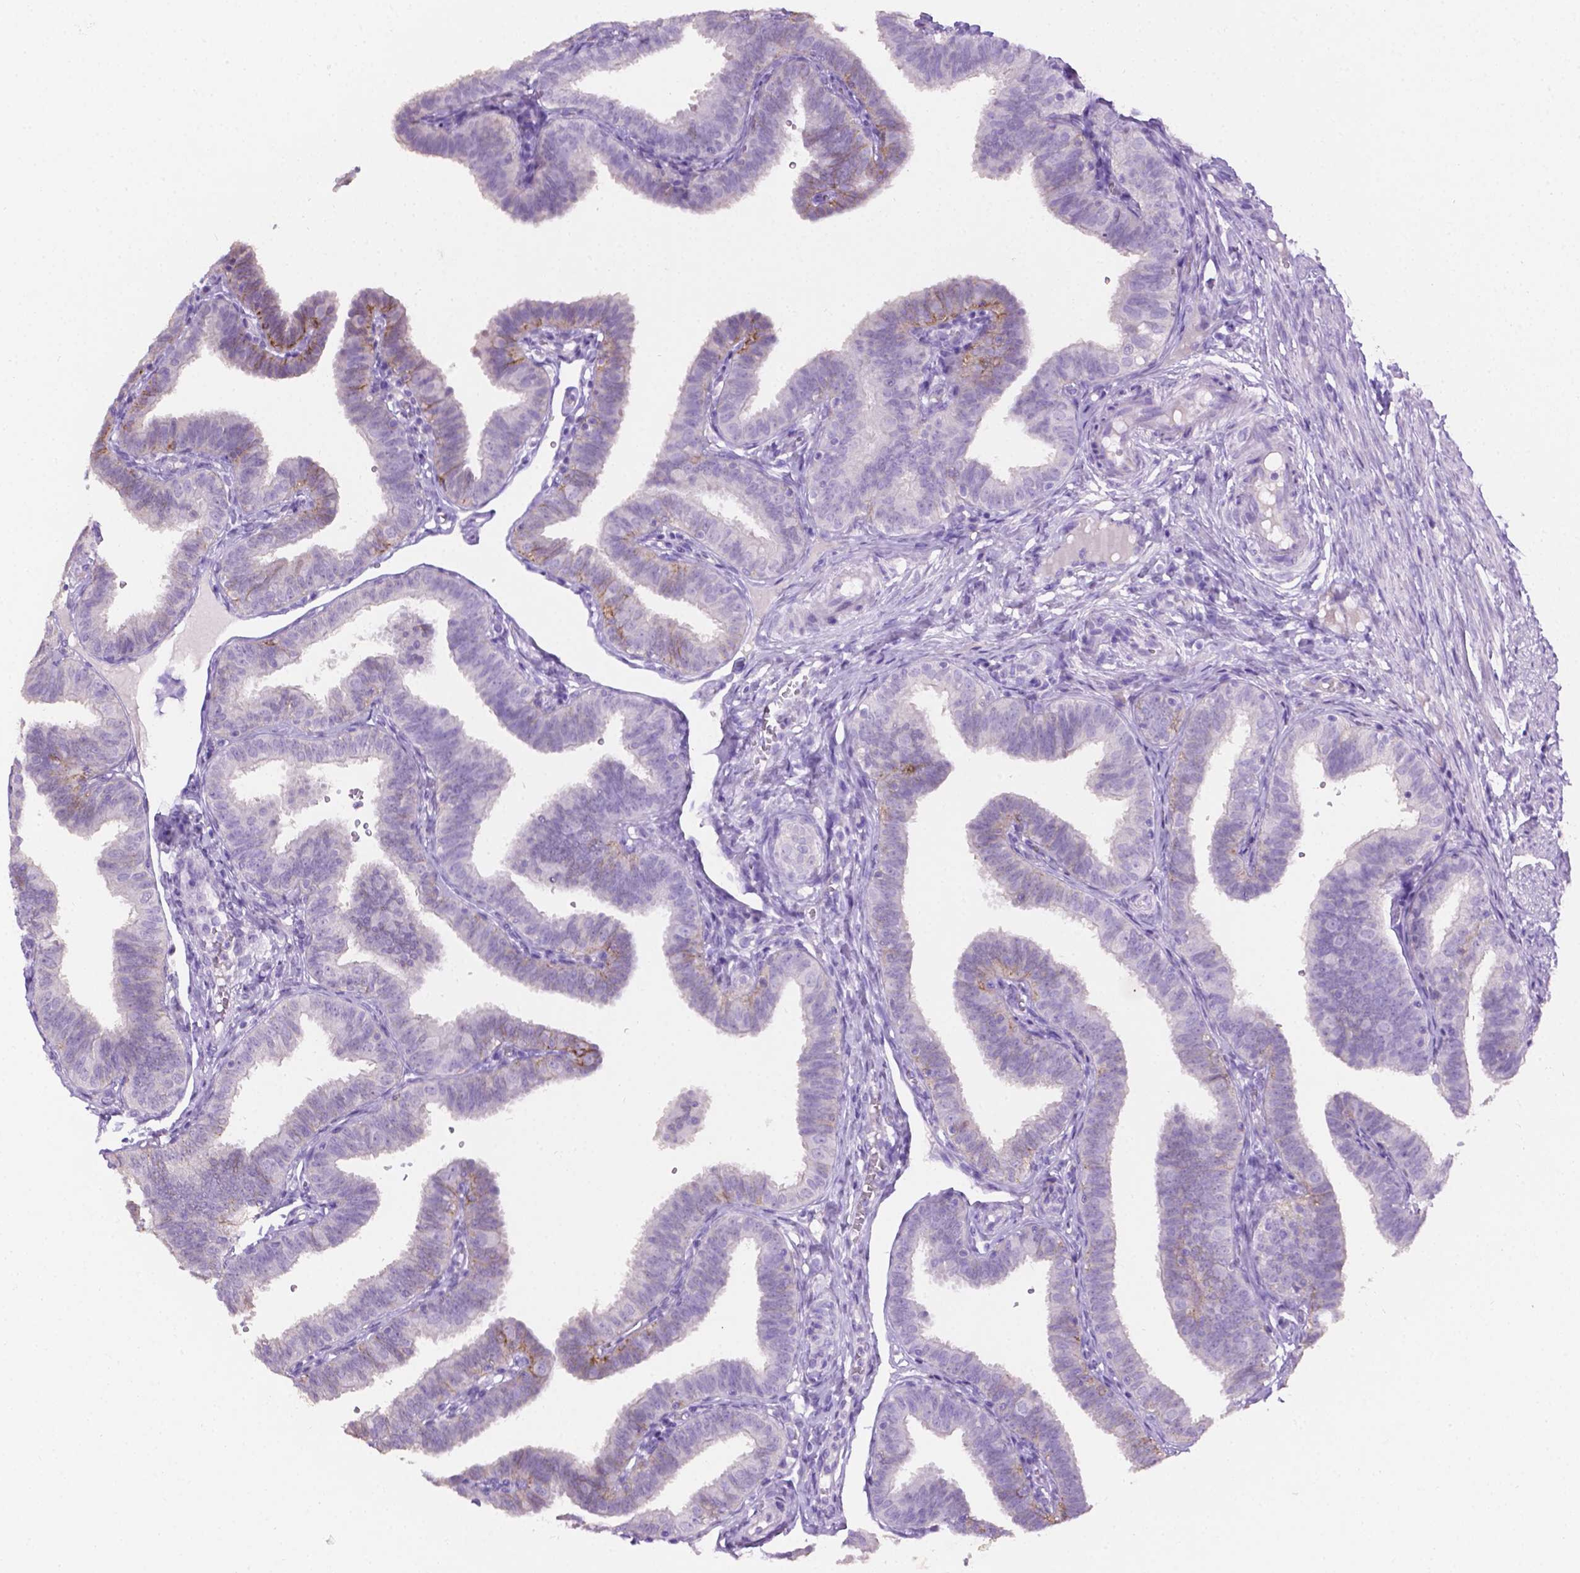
{"staining": {"intensity": "moderate", "quantity": "25%-75%", "location": "cytoplasmic/membranous"}, "tissue": "fallopian tube", "cell_type": "Glandular cells", "image_type": "normal", "snomed": [{"axis": "morphology", "description": "Normal tissue, NOS"}, {"axis": "topography", "description": "Fallopian tube"}], "caption": "Immunohistochemical staining of benign human fallopian tube shows 25%-75% levels of moderate cytoplasmic/membranous protein expression in about 25%-75% of glandular cells. (DAB IHC with brightfield microscopy, high magnification).", "gene": "TACSTD2", "patient": {"sex": "female", "age": 25}}